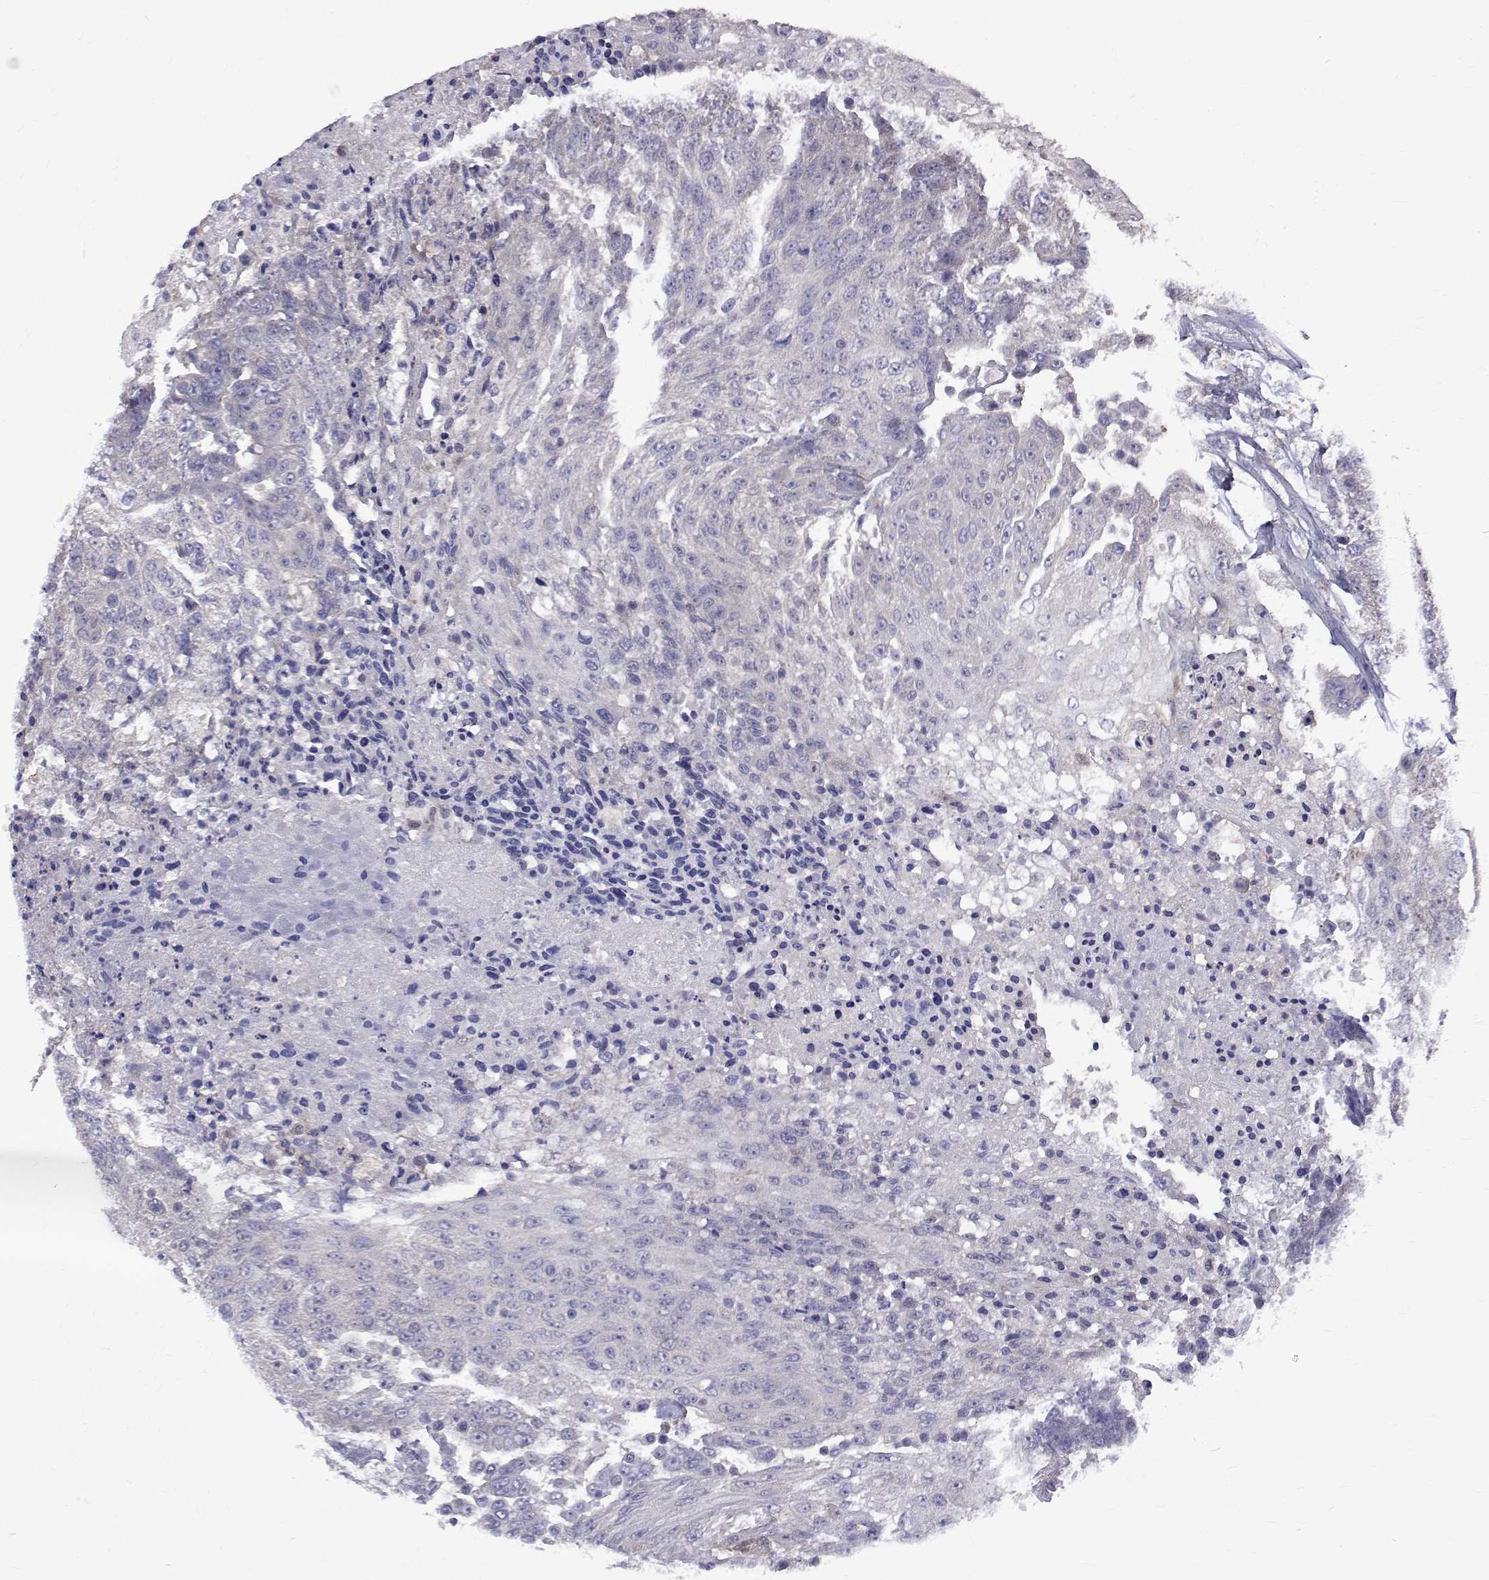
{"staining": {"intensity": "negative", "quantity": "none", "location": "none"}, "tissue": "urothelial cancer", "cell_type": "Tumor cells", "image_type": "cancer", "snomed": [{"axis": "morphology", "description": "Urothelial carcinoma, High grade"}, {"axis": "topography", "description": "Urinary bladder"}], "caption": "Immunohistochemistry (IHC) histopathology image of neoplastic tissue: urothelial cancer stained with DAB (3,3'-diaminobenzidine) shows no significant protein positivity in tumor cells.", "gene": "PADI1", "patient": {"sex": "female", "age": 63}}